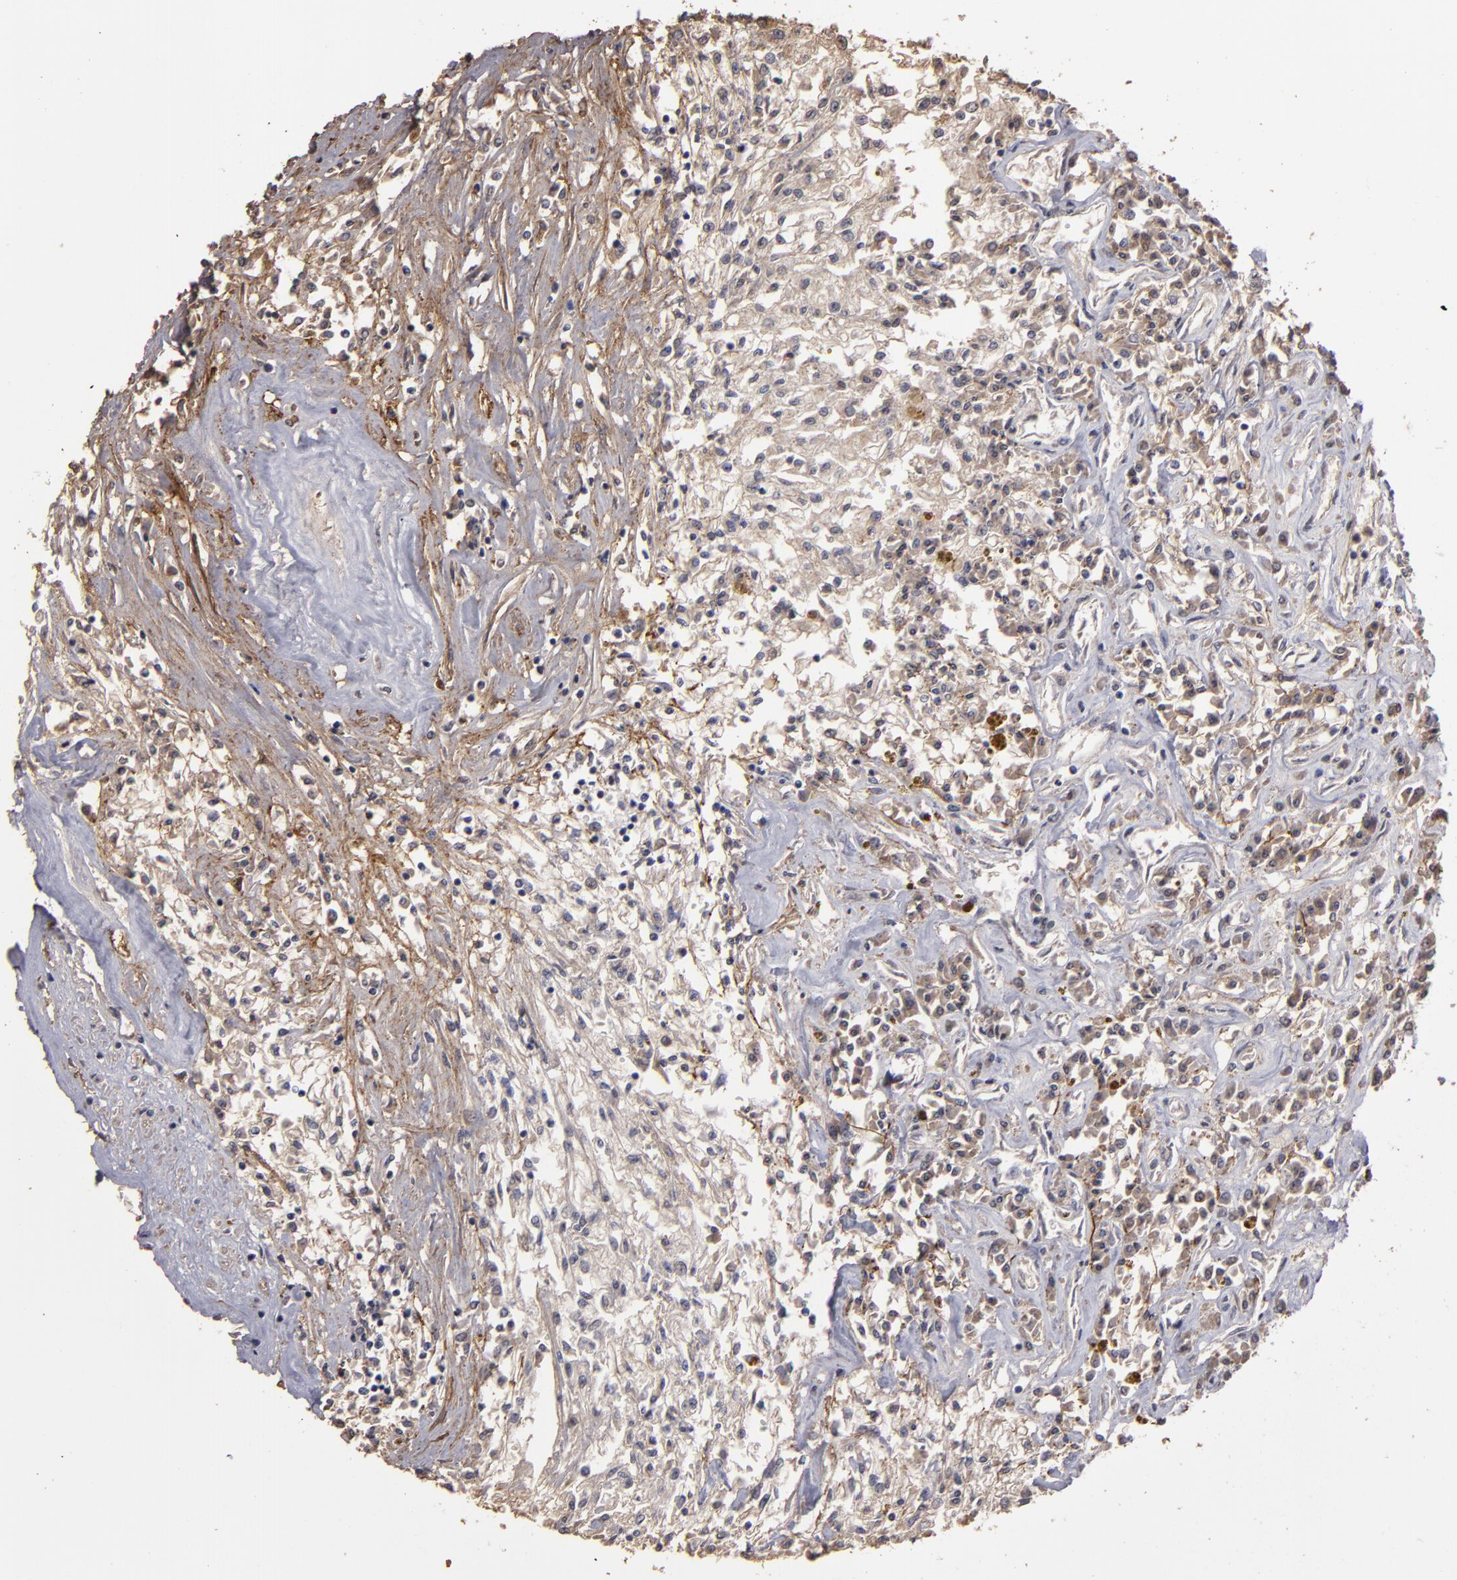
{"staining": {"intensity": "weak", "quantity": ">75%", "location": "cytoplasmic/membranous"}, "tissue": "renal cancer", "cell_type": "Tumor cells", "image_type": "cancer", "snomed": [{"axis": "morphology", "description": "Adenocarcinoma, NOS"}, {"axis": "topography", "description": "Kidney"}], "caption": "Renal cancer (adenocarcinoma) stained with DAB (3,3'-diaminobenzidine) immunohistochemistry (IHC) reveals low levels of weak cytoplasmic/membranous expression in about >75% of tumor cells. (DAB (3,3'-diaminobenzidine) IHC, brown staining for protein, blue staining for nuclei).", "gene": "CD55", "patient": {"sex": "male", "age": 78}}